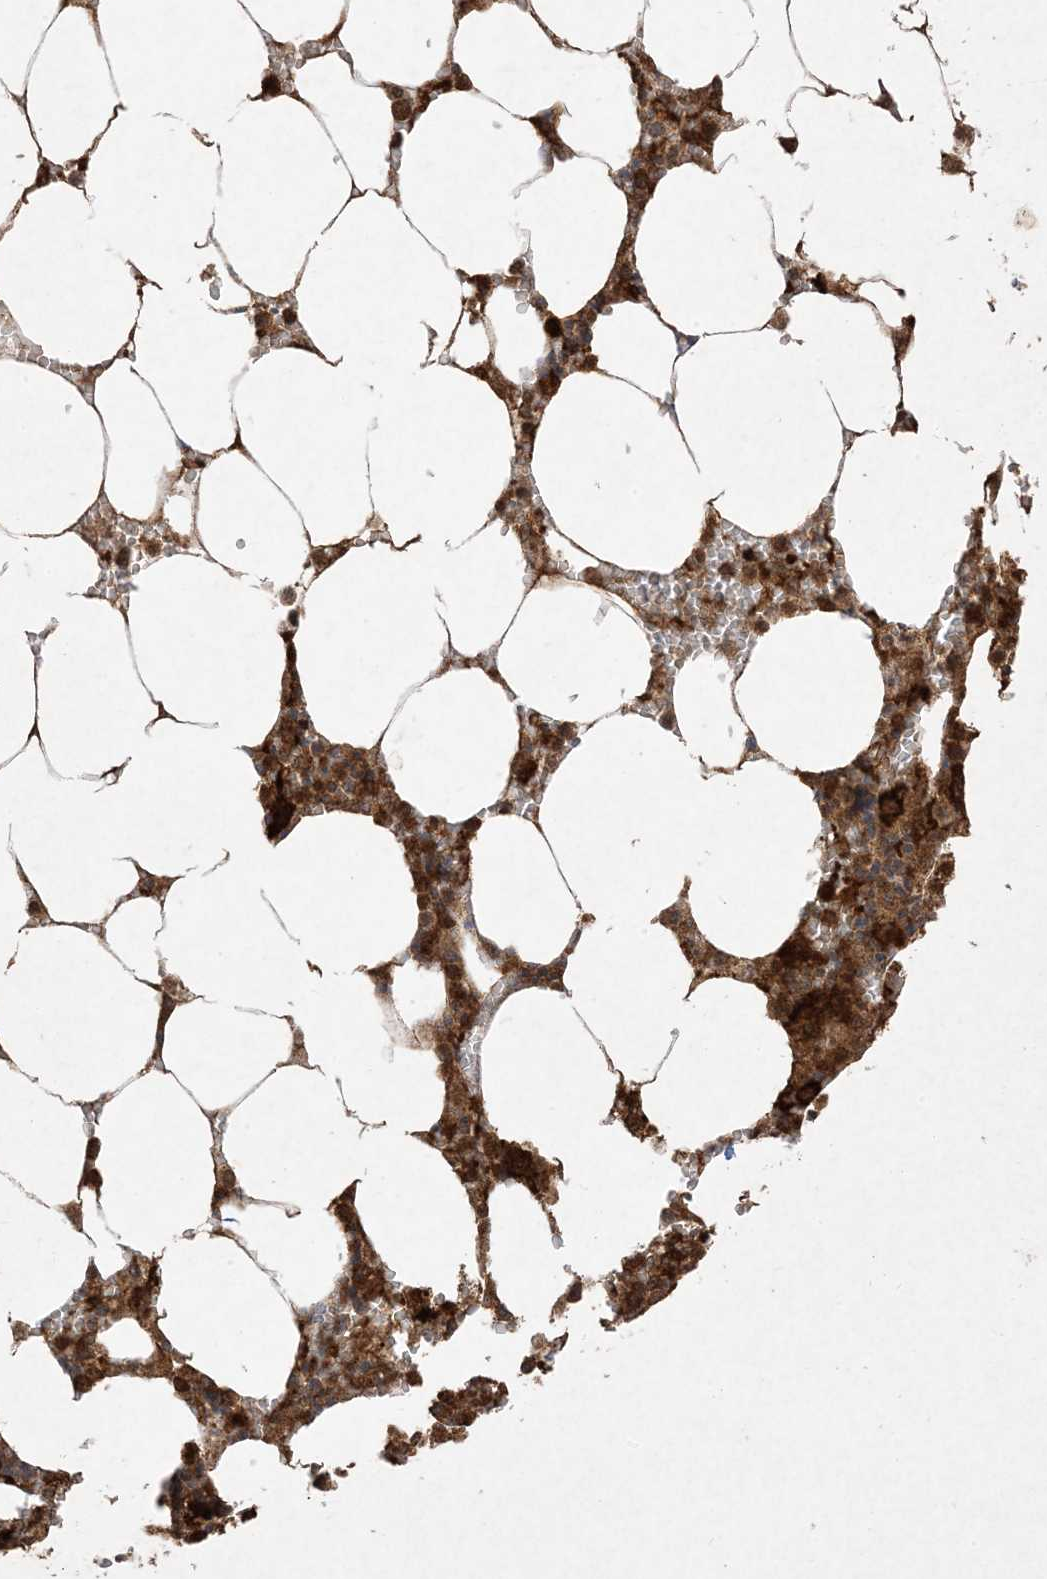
{"staining": {"intensity": "strong", "quantity": "25%-75%", "location": "cytoplasmic/membranous"}, "tissue": "bone marrow", "cell_type": "Hematopoietic cells", "image_type": "normal", "snomed": [{"axis": "morphology", "description": "Normal tissue, NOS"}, {"axis": "topography", "description": "Bone marrow"}], "caption": "Hematopoietic cells display strong cytoplasmic/membranous positivity in approximately 25%-75% of cells in benign bone marrow. Nuclei are stained in blue.", "gene": "UBE2C", "patient": {"sex": "male", "age": 70}}